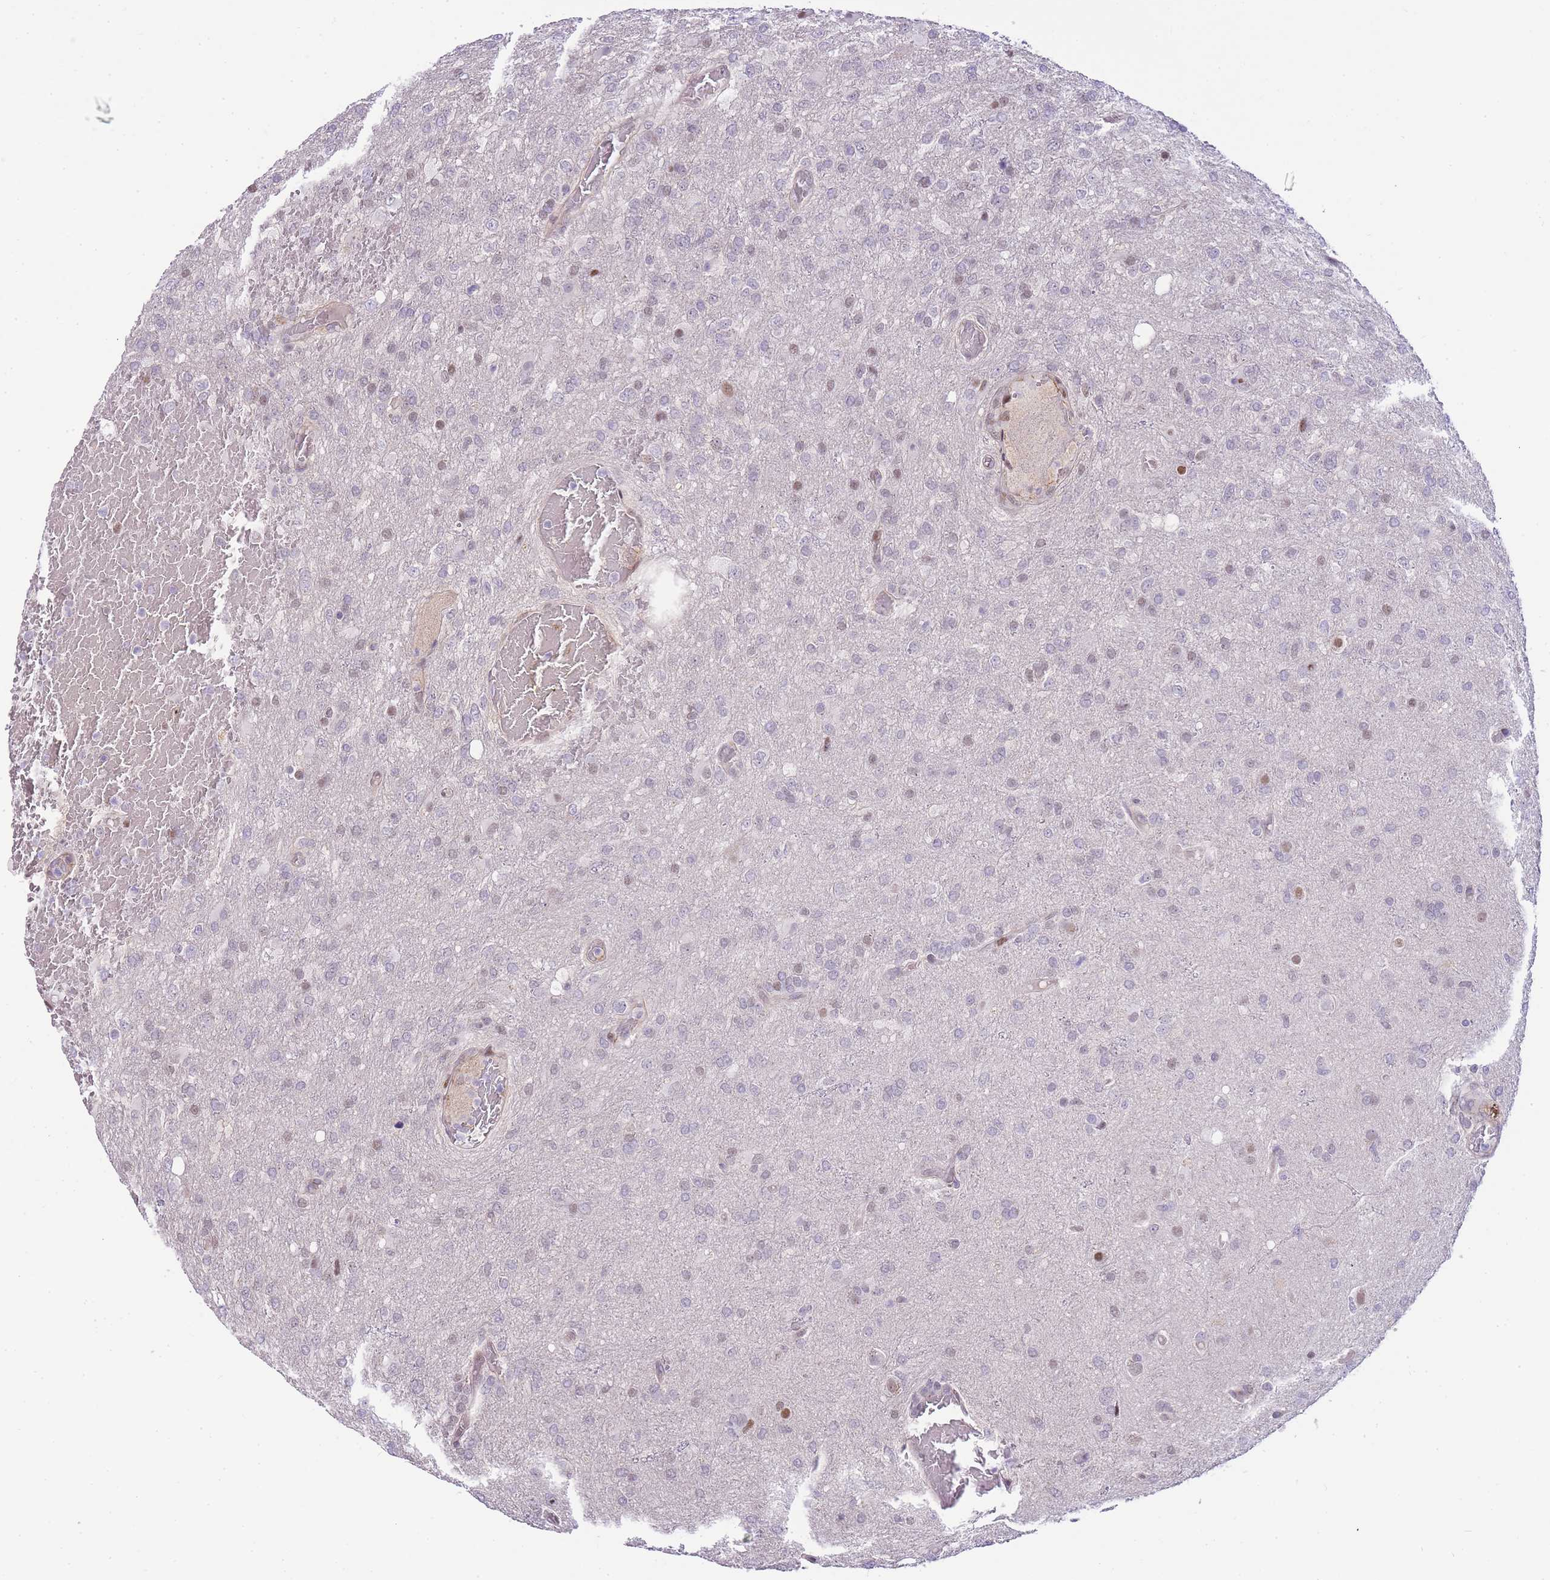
{"staining": {"intensity": "moderate", "quantity": "<25%", "location": "nuclear"}, "tissue": "glioma", "cell_type": "Tumor cells", "image_type": "cancer", "snomed": [{"axis": "morphology", "description": "Glioma, malignant, High grade"}, {"axis": "topography", "description": "Brain"}], "caption": "Protein expression analysis of malignant glioma (high-grade) reveals moderate nuclear positivity in approximately <25% of tumor cells.", "gene": "CLBA1", "patient": {"sex": "female", "age": 74}}